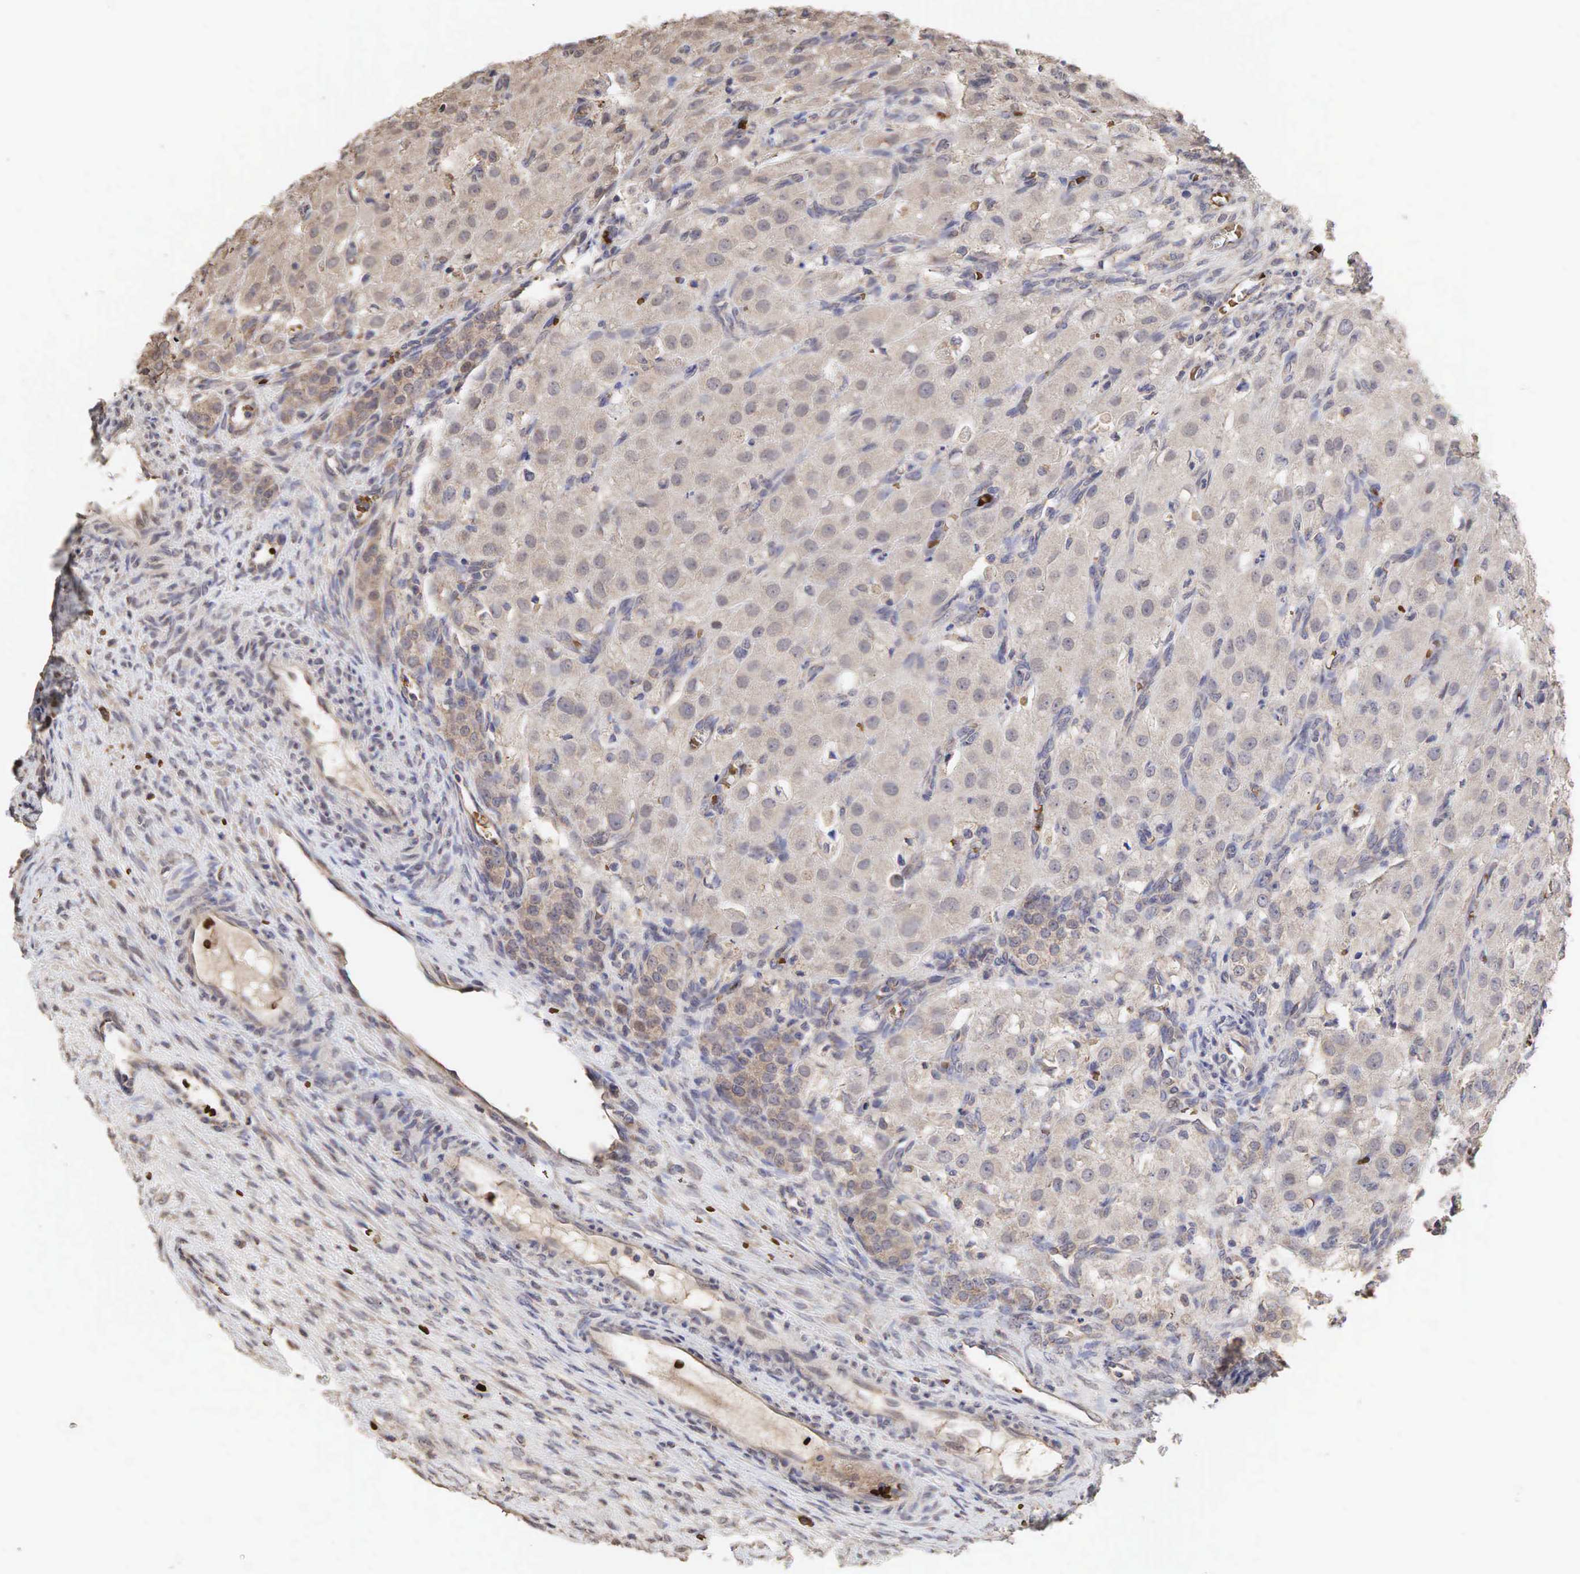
{"staining": {"intensity": "weak", "quantity": "25%-75%", "location": "cytoplasmic/membranous"}, "tissue": "ovary", "cell_type": "Ovarian stroma cells", "image_type": "normal", "snomed": [{"axis": "morphology", "description": "Normal tissue, NOS"}, {"axis": "topography", "description": "Ovary"}], "caption": "This histopathology image displays immunohistochemistry staining of unremarkable ovary, with low weak cytoplasmic/membranous staining in approximately 25%-75% of ovarian stroma cells.", "gene": "PABPC5", "patient": {"sex": "female", "age": 32}}